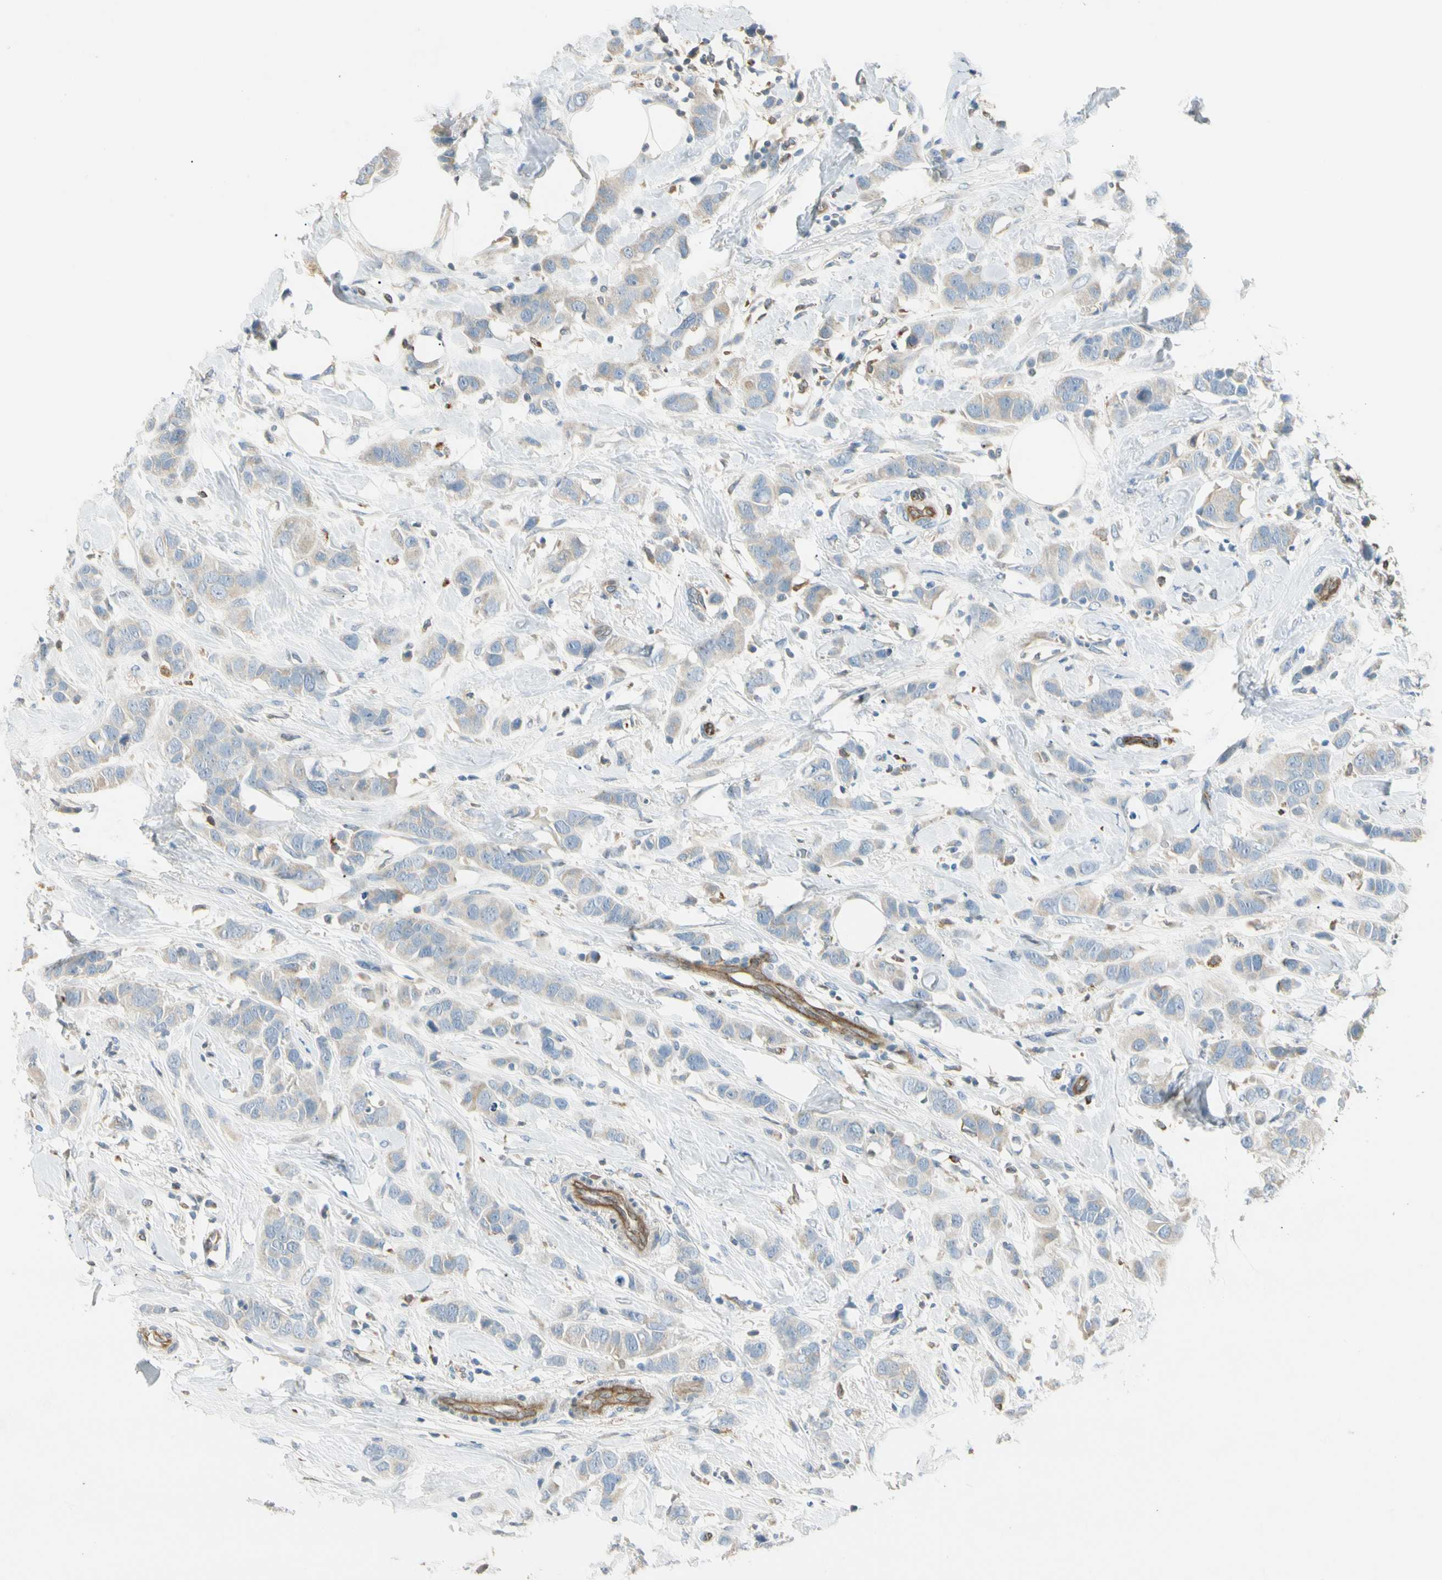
{"staining": {"intensity": "negative", "quantity": "none", "location": "none"}, "tissue": "breast cancer", "cell_type": "Tumor cells", "image_type": "cancer", "snomed": [{"axis": "morphology", "description": "Normal tissue, NOS"}, {"axis": "morphology", "description": "Duct carcinoma"}, {"axis": "topography", "description": "Breast"}], "caption": "Tumor cells show no significant positivity in breast cancer (invasive ductal carcinoma).", "gene": "LPCAT2", "patient": {"sex": "female", "age": 50}}